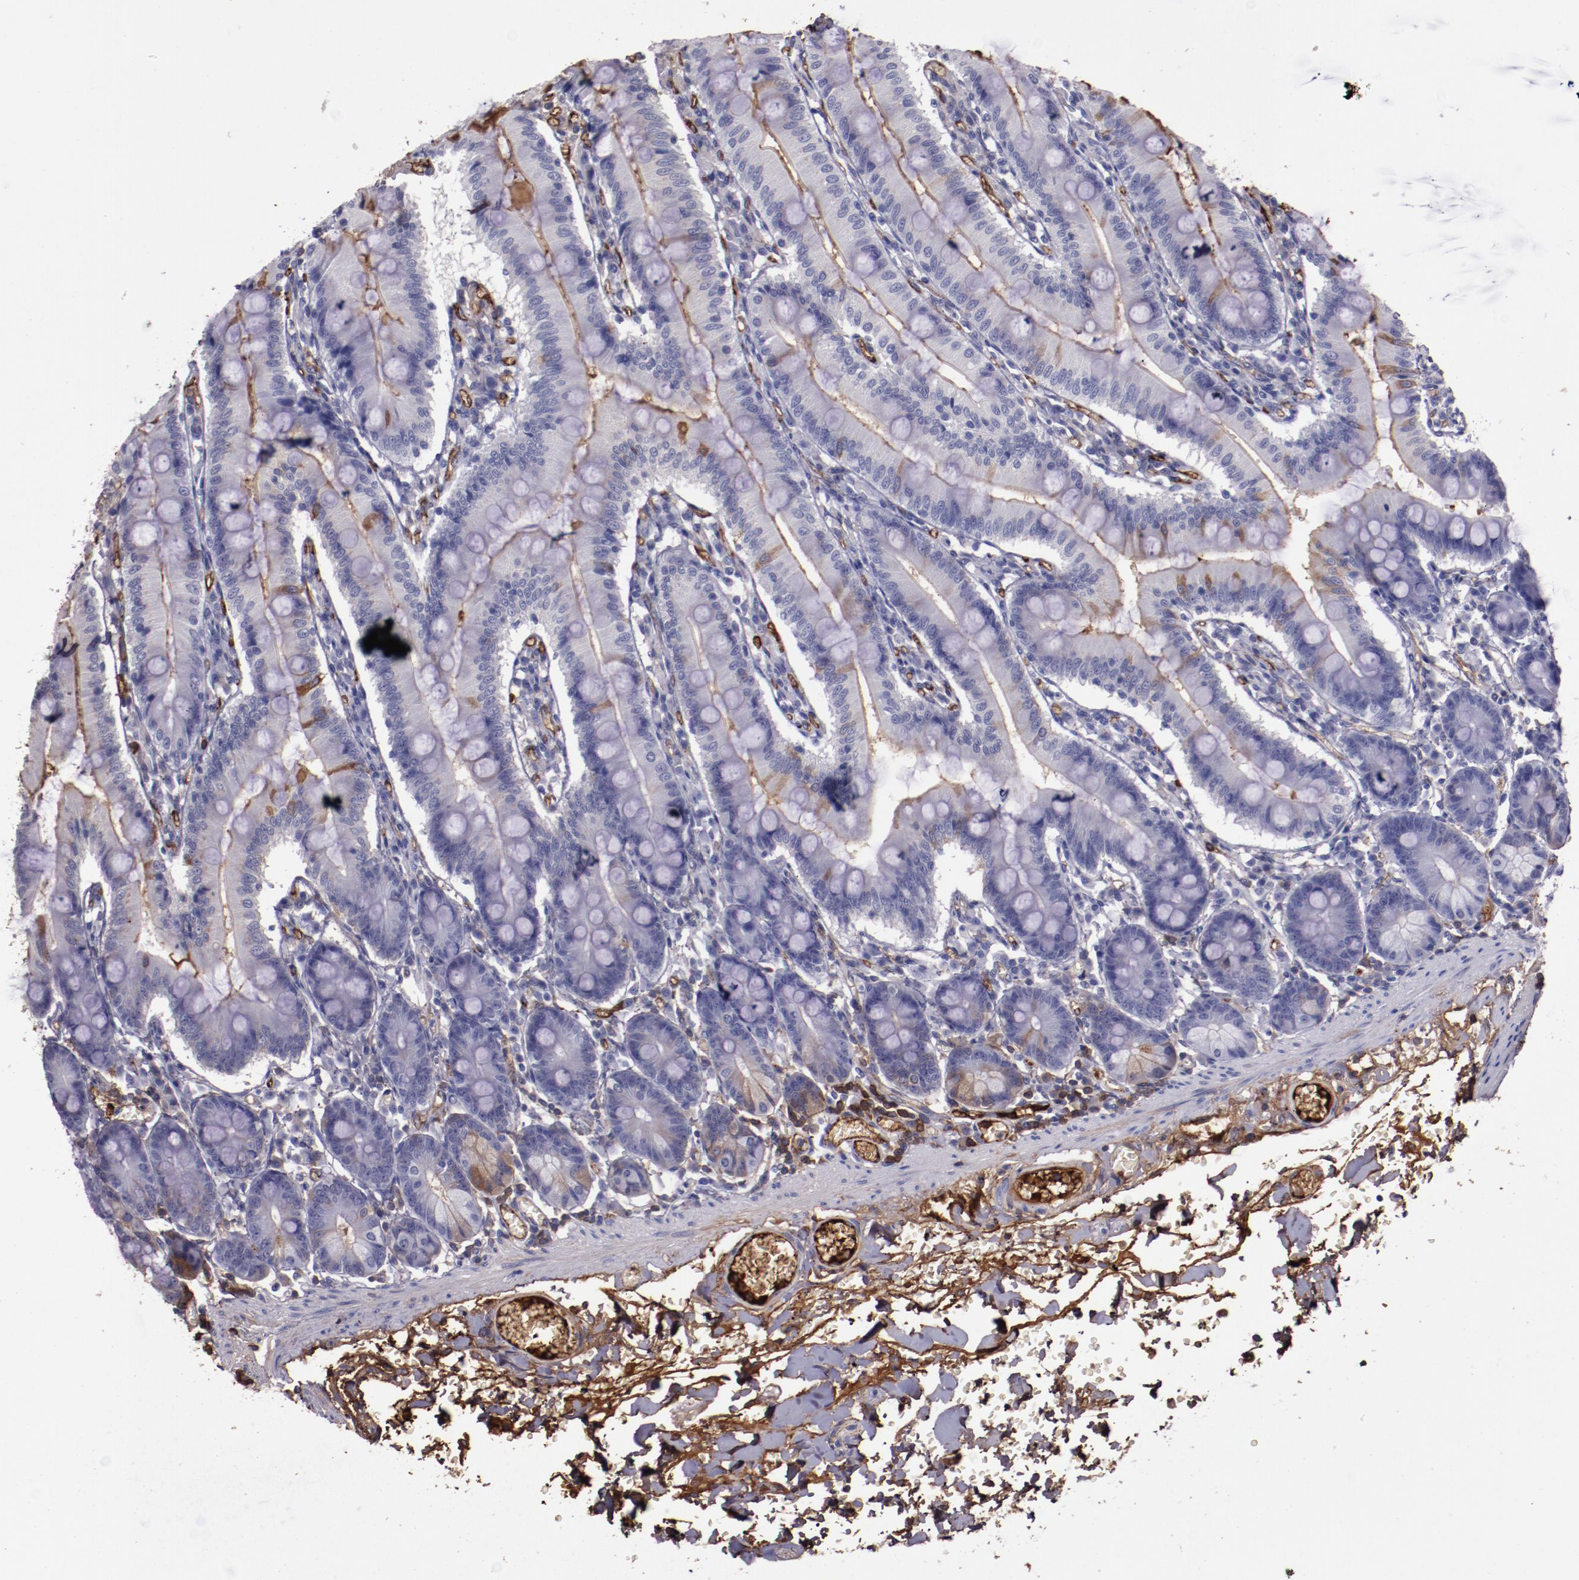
{"staining": {"intensity": "moderate", "quantity": "<25%", "location": "cytoplasmic/membranous"}, "tissue": "small intestine", "cell_type": "Glandular cells", "image_type": "normal", "snomed": [{"axis": "morphology", "description": "Normal tissue, NOS"}, {"axis": "topography", "description": "Small intestine"}], "caption": "Glandular cells reveal moderate cytoplasmic/membranous staining in about <25% of cells in unremarkable small intestine. Using DAB (brown) and hematoxylin (blue) stains, captured at high magnification using brightfield microscopy.", "gene": "A2M", "patient": {"sex": "male", "age": 71}}